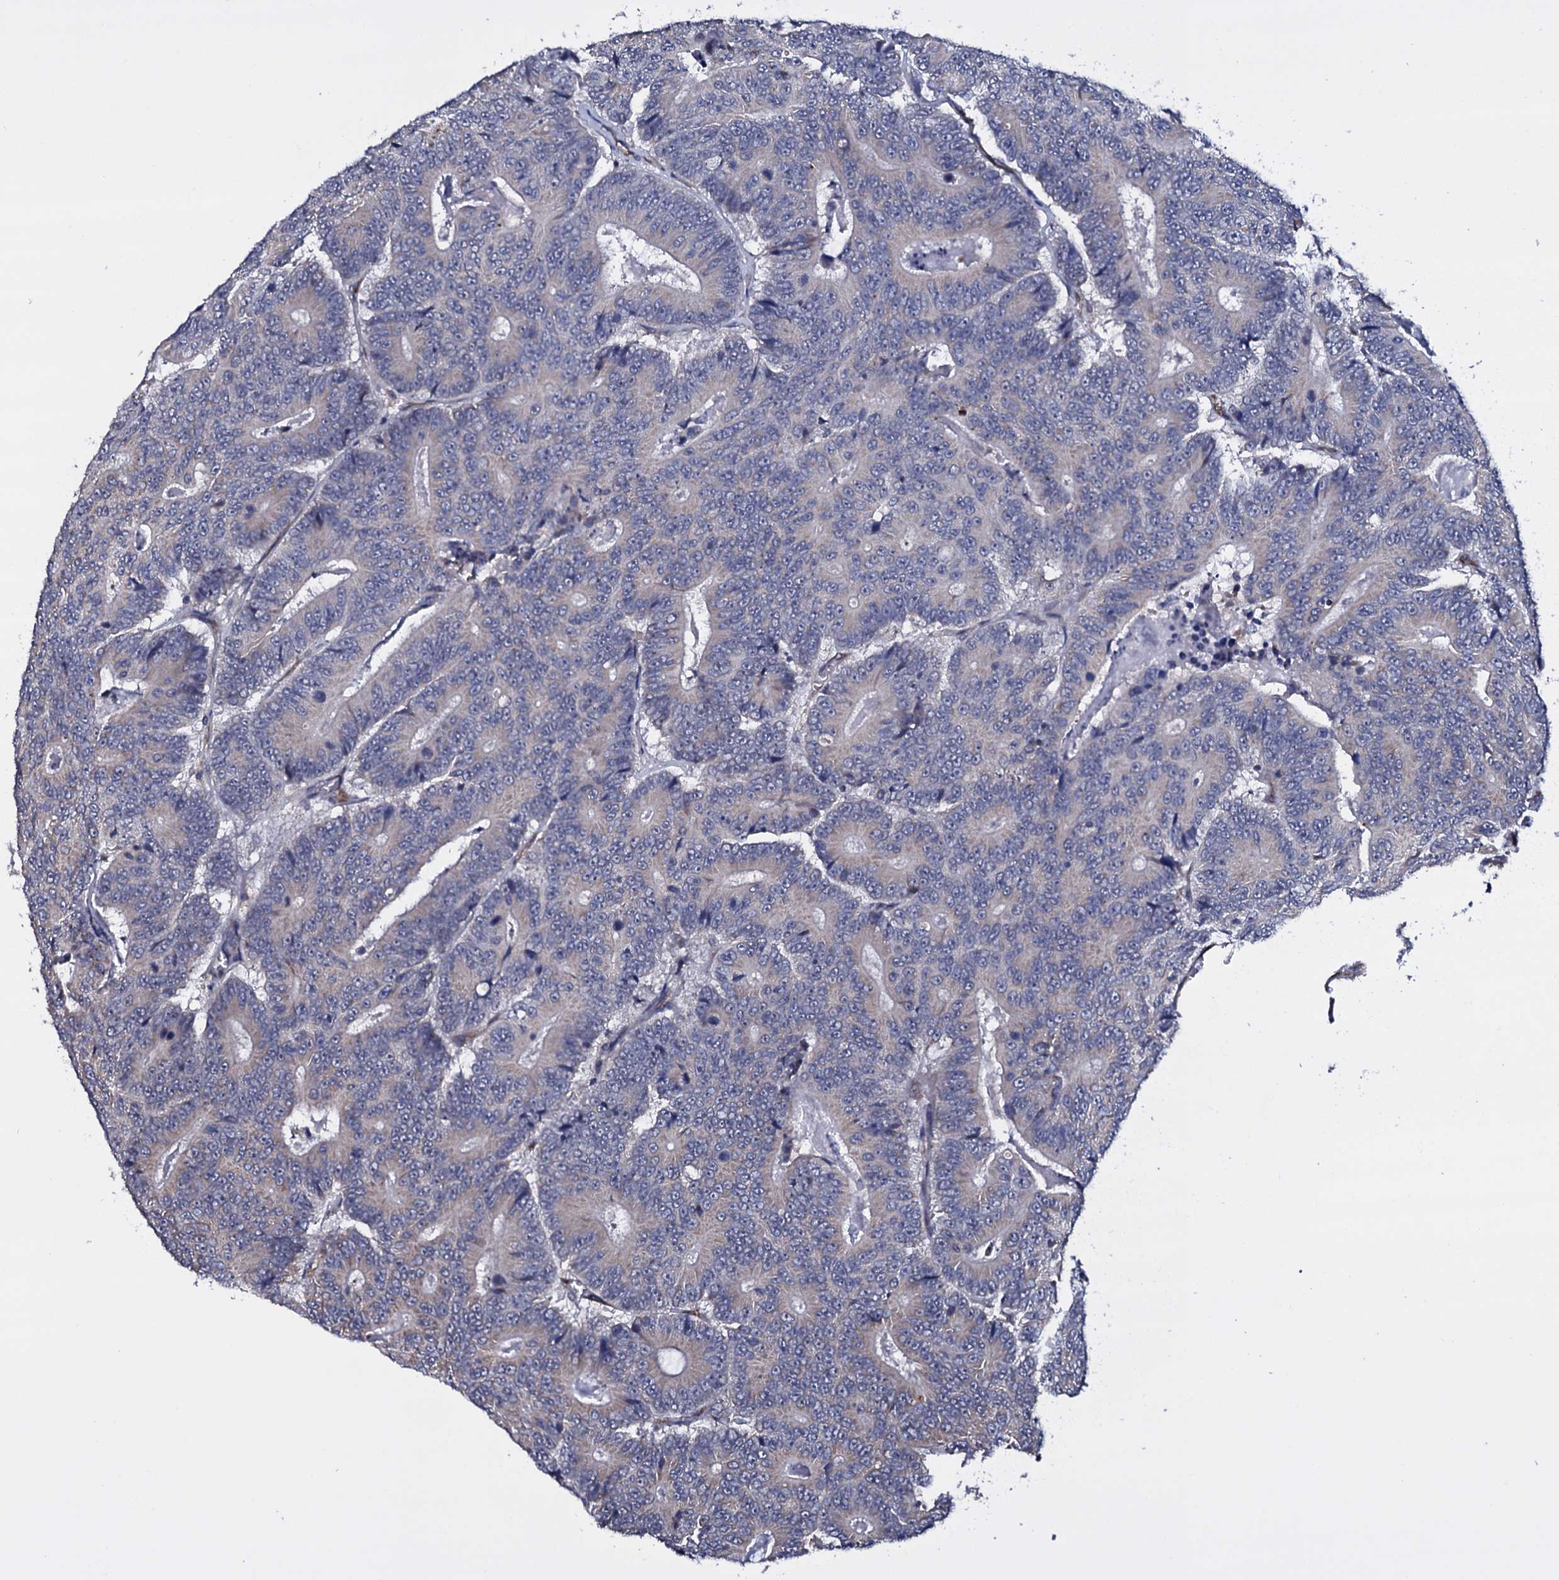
{"staining": {"intensity": "negative", "quantity": "none", "location": "none"}, "tissue": "colorectal cancer", "cell_type": "Tumor cells", "image_type": "cancer", "snomed": [{"axis": "morphology", "description": "Adenocarcinoma, NOS"}, {"axis": "topography", "description": "Colon"}], "caption": "Micrograph shows no significant protein positivity in tumor cells of colorectal cancer (adenocarcinoma).", "gene": "GAREM1", "patient": {"sex": "male", "age": 83}}